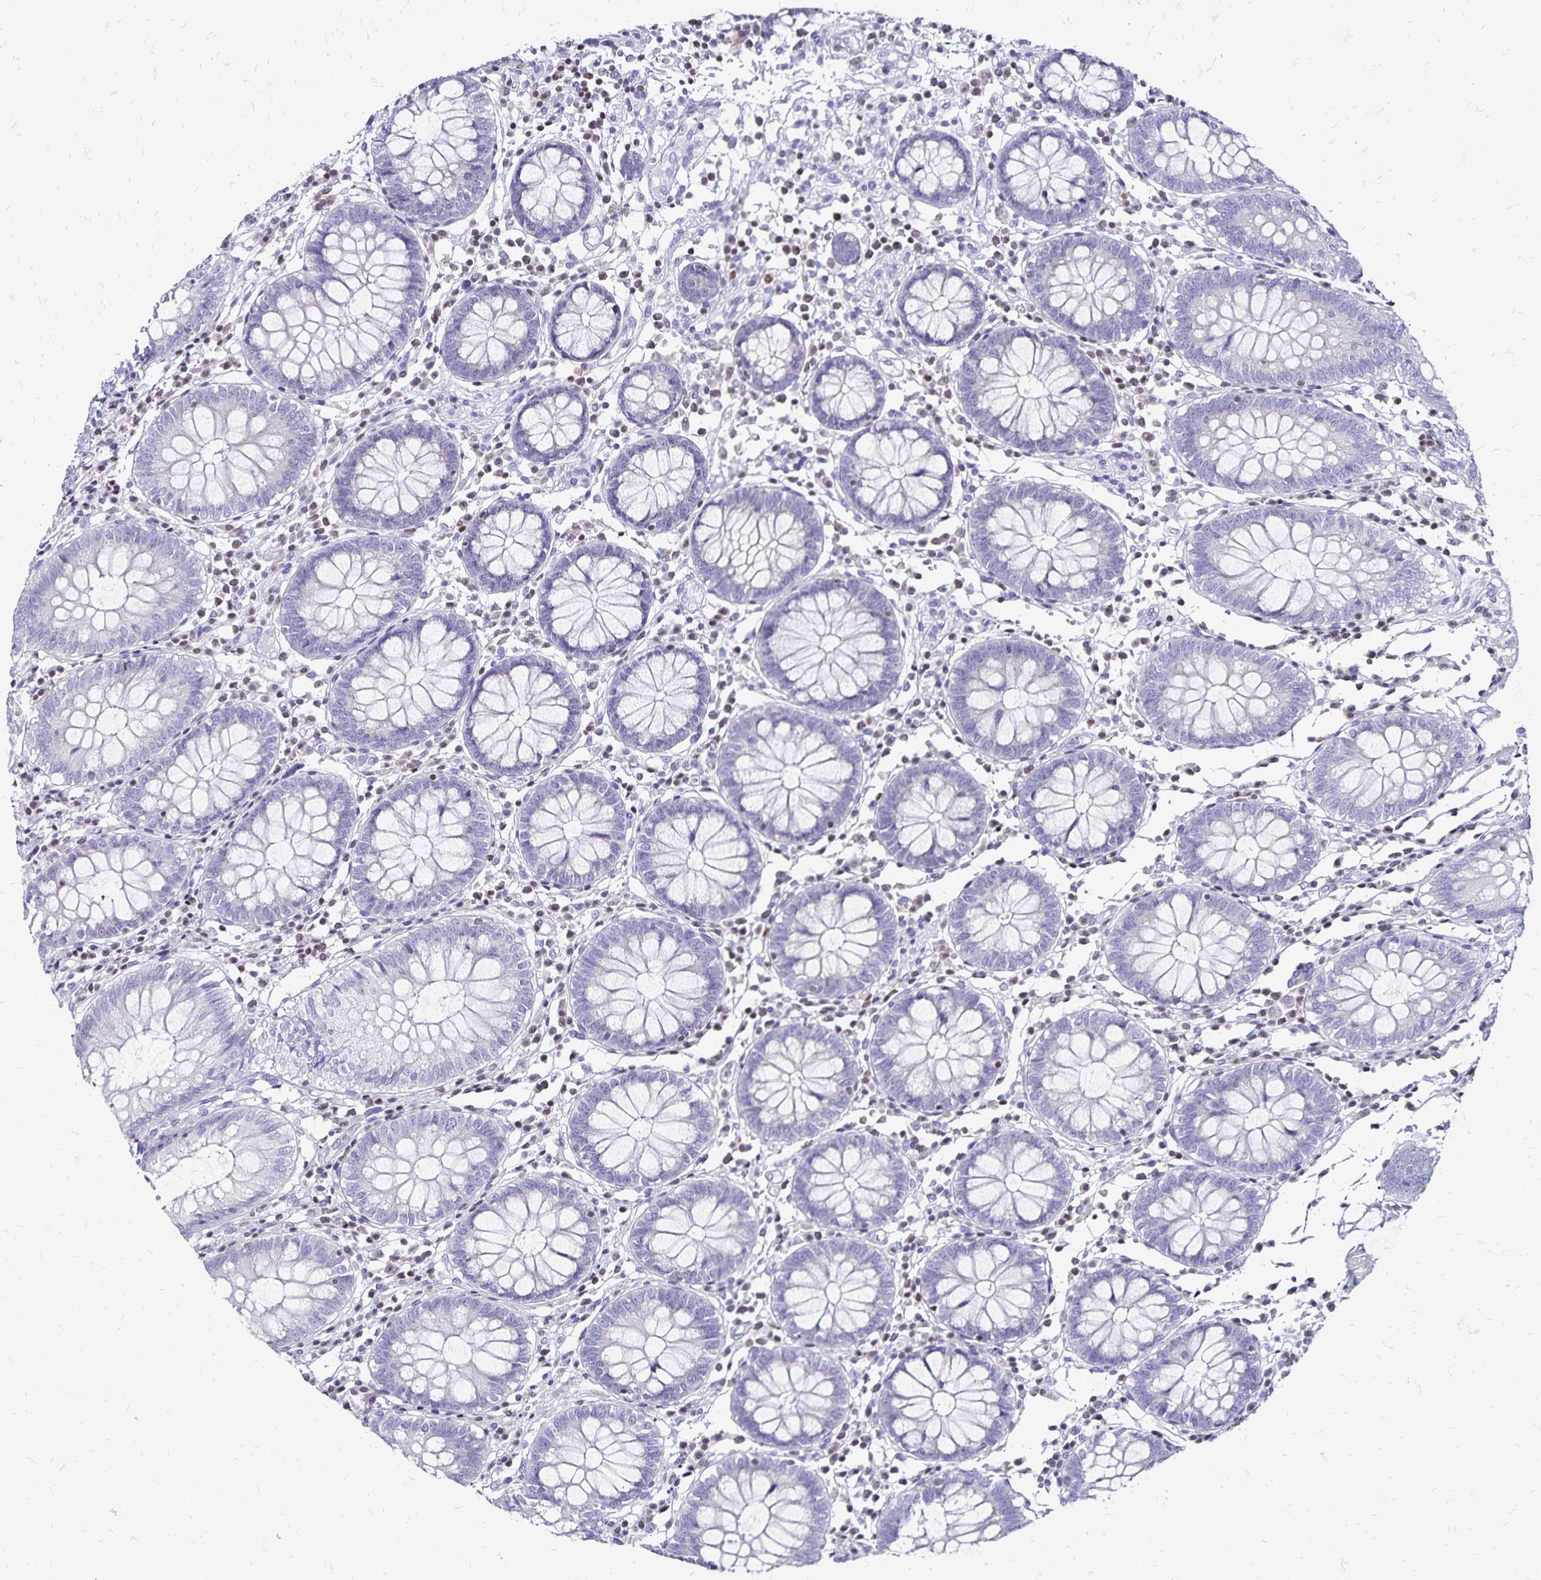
{"staining": {"intensity": "negative", "quantity": "none", "location": "none"}, "tissue": "colon", "cell_type": "Endothelial cells", "image_type": "normal", "snomed": [{"axis": "morphology", "description": "Normal tissue, NOS"}, {"axis": "morphology", "description": "Adenocarcinoma, NOS"}, {"axis": "topography", "description": "Colon"}], "caption": "The micrograph displays no significant expression in endothelial cells of colon.", "gene": "IKZF1", "patient": {"sex": "male", "age": 83}}